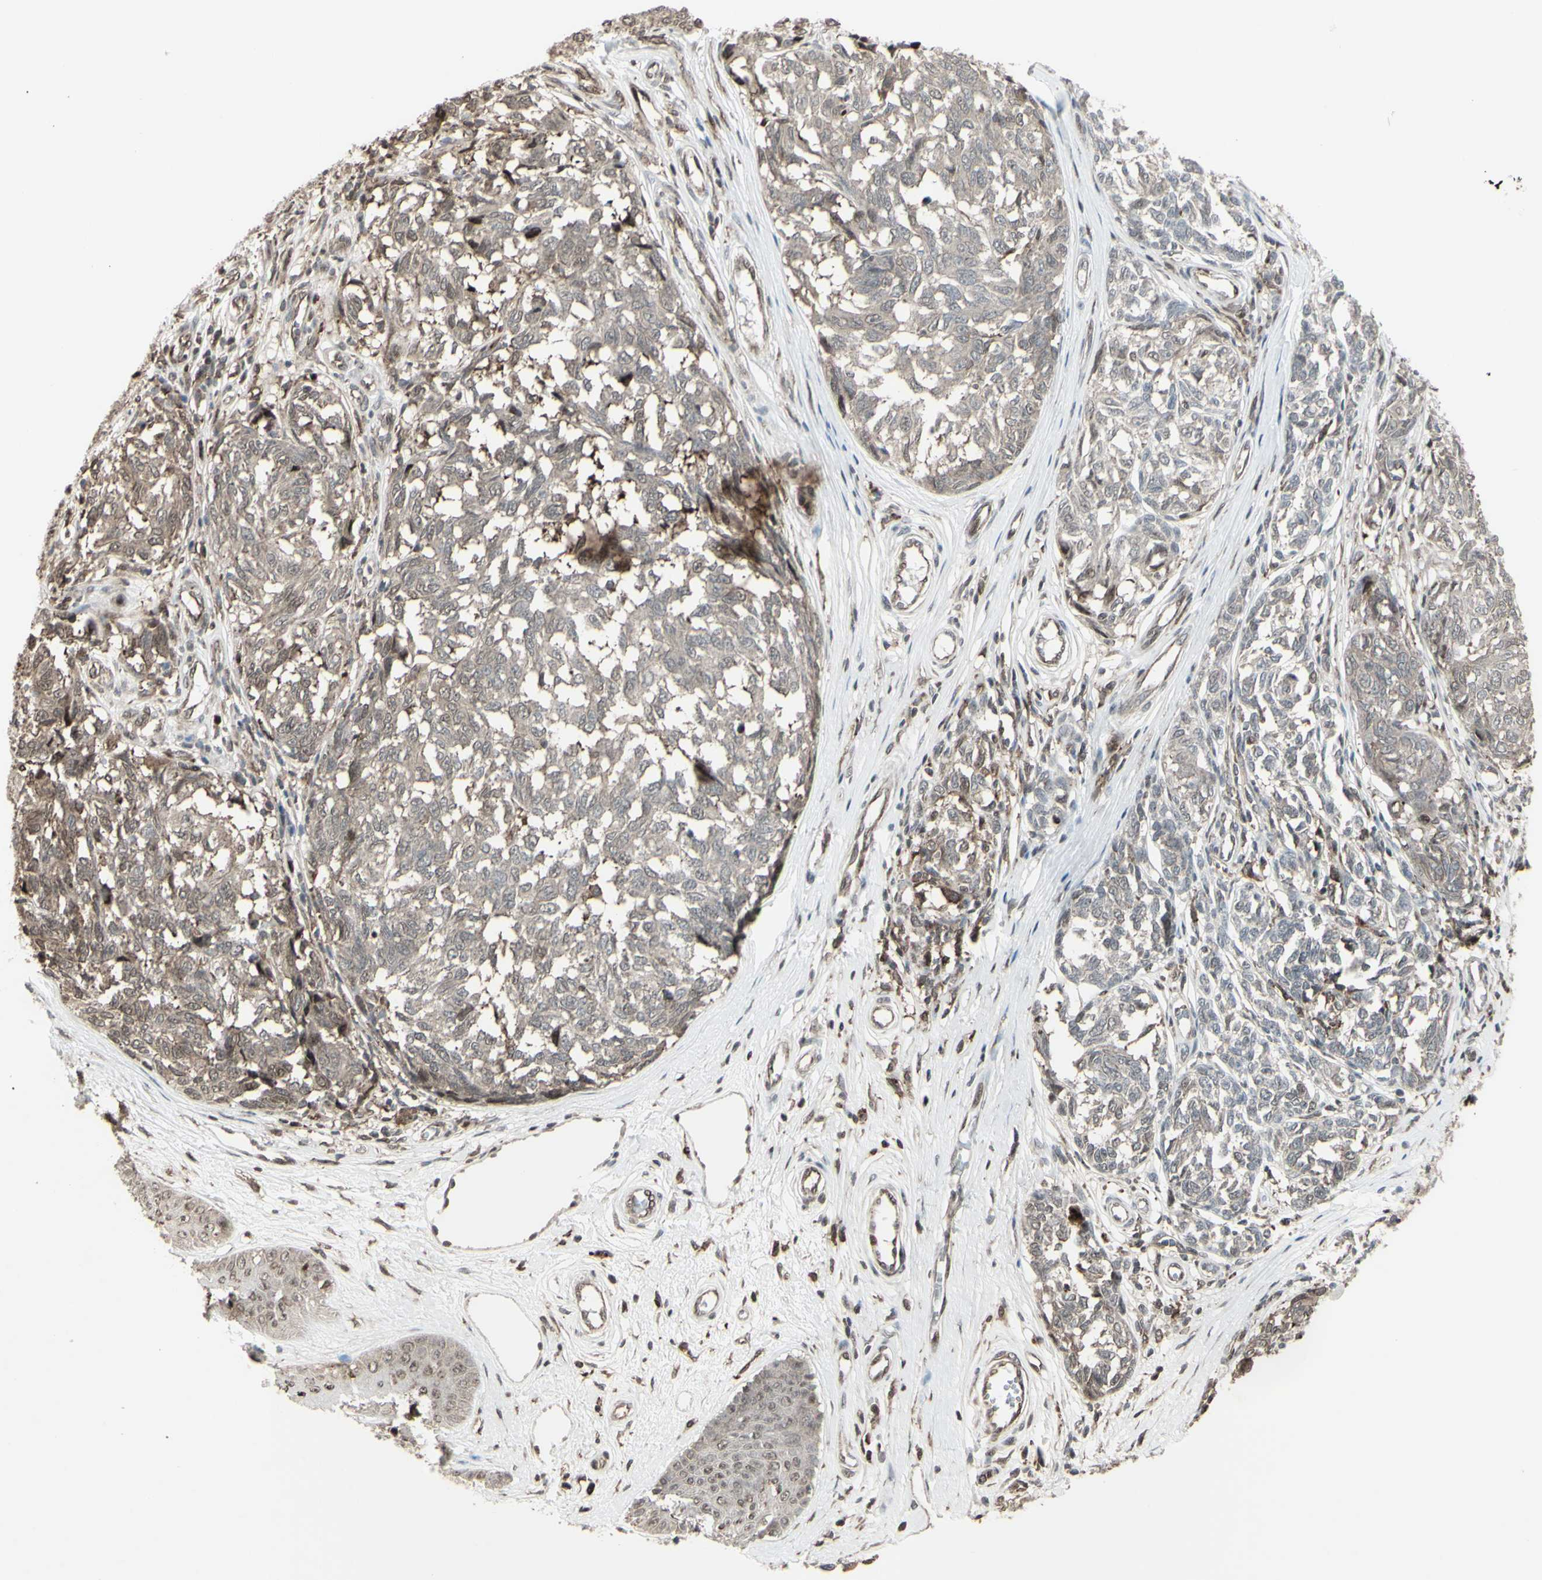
{"staining": {"intensity": "weak", "quantity": ">75%", "location": "cytoplasmic/membranous"}, "tissue": "melanoma", "cell_type": "Tumor cells", "image_type": "cancer", "snomed": [{"axis": "morphology", "description": "Malignant melanoma, NOS"}, {"axis": "topography", "description": "Skin"}], "caption": "The histopathology image exhibits staining of malignant melanoma, revealing weak cytoplasmic/membranous protein expression (brown color) within tumor cells.", "gene": "CD33", "patient": {"sex": "female", "age": 64}}